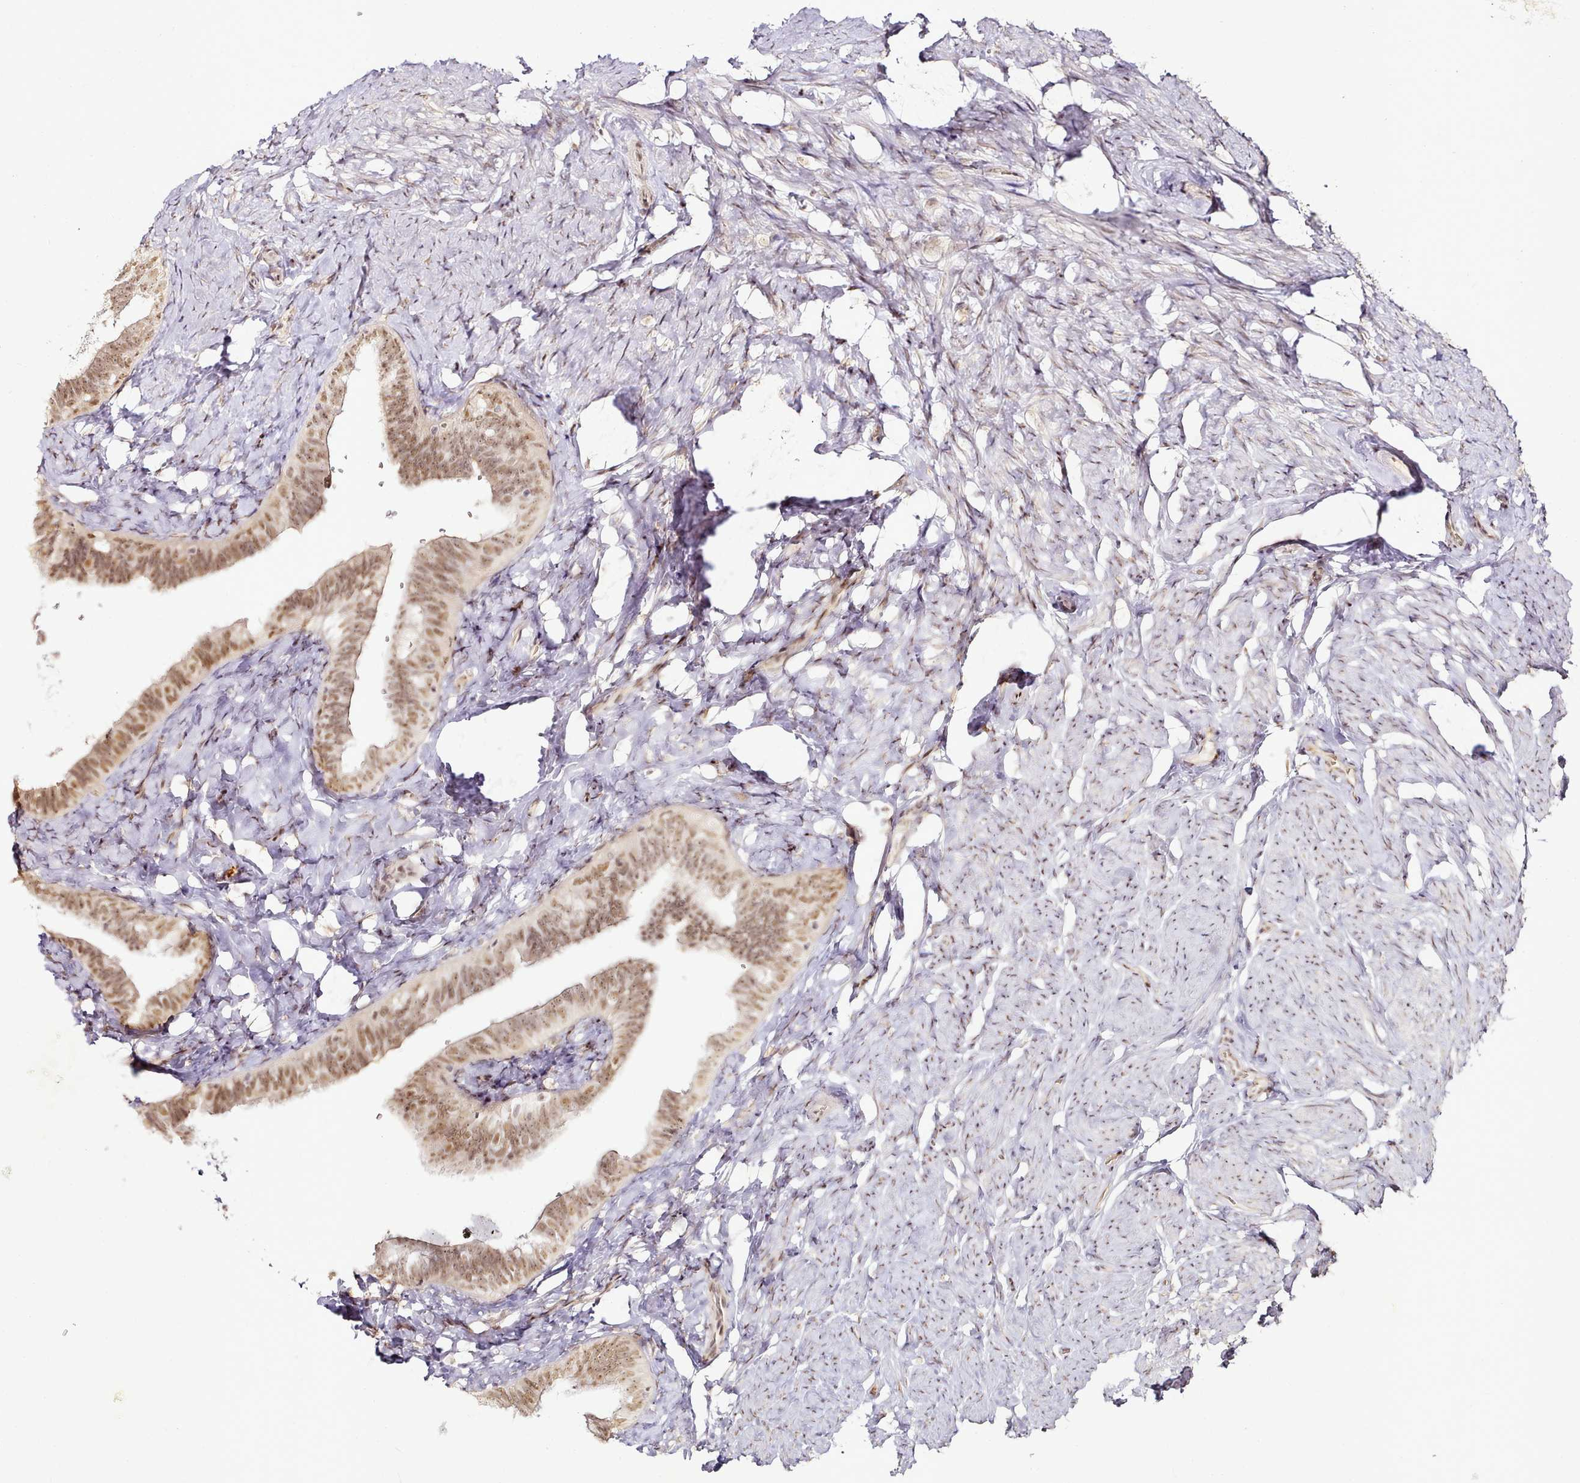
{"staining": {"intensity": "moderate", "quantity": "25%-75%", "location": "nuclear"}, "tissue": "fallopian tube", "cell_type": "Glandular cells", "image_type": "normal", "snomed": [{"axis": "morphology", "description": "Normal tissue, NOS"}, {"axis": "topography", "description": "Fallopian tube"}], "caption": "IHC of normal human fallopian tube demonstrates medium levels of moderate nuclear positivity in approximately 25%-75% of glandular cells. Immunohistochemistry (ihc) stains the protein in brown and the nuclei are stained blue.", "gene": "SYT15B", "patient": {"sex": "female", "age": 39}}